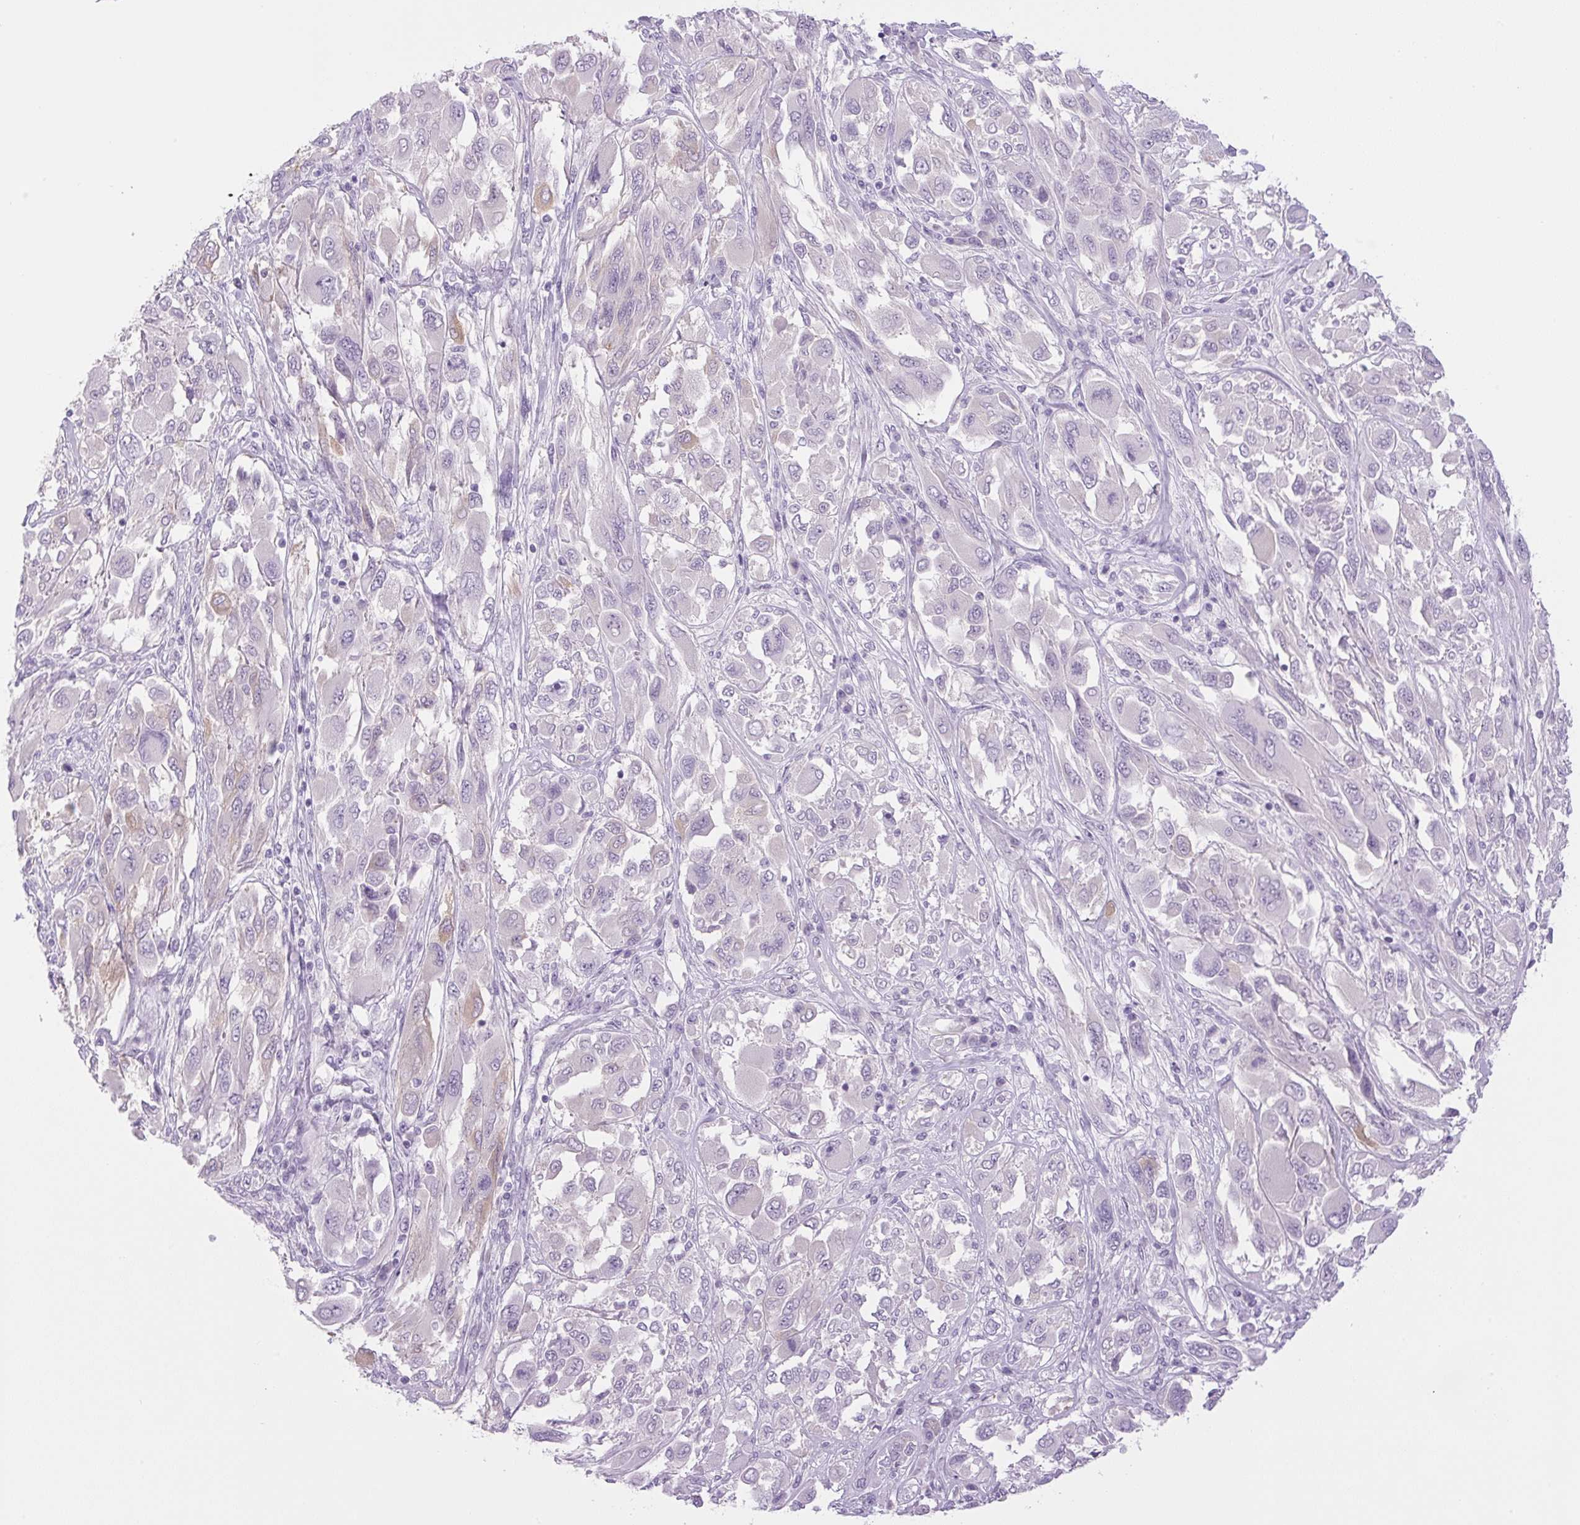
{"staining": {"intensity": "weak", "quantity": "<25%", "location": "cytoplasmic/membranous"}, "tissue": "melanoma", "cell_type": "Tumor cells", "image_type": "cancer", "snomed": [{"axis": "morphology", "description": "Malignant melanoma, NOS"}, {"axis": "topography", "description": "Skin"}], "caption": "The IHC image has no significant staining in tumor cells of melanoma tissue.", "gene": "COL9A2", "patient": {"sex": "female", "age": 91}}